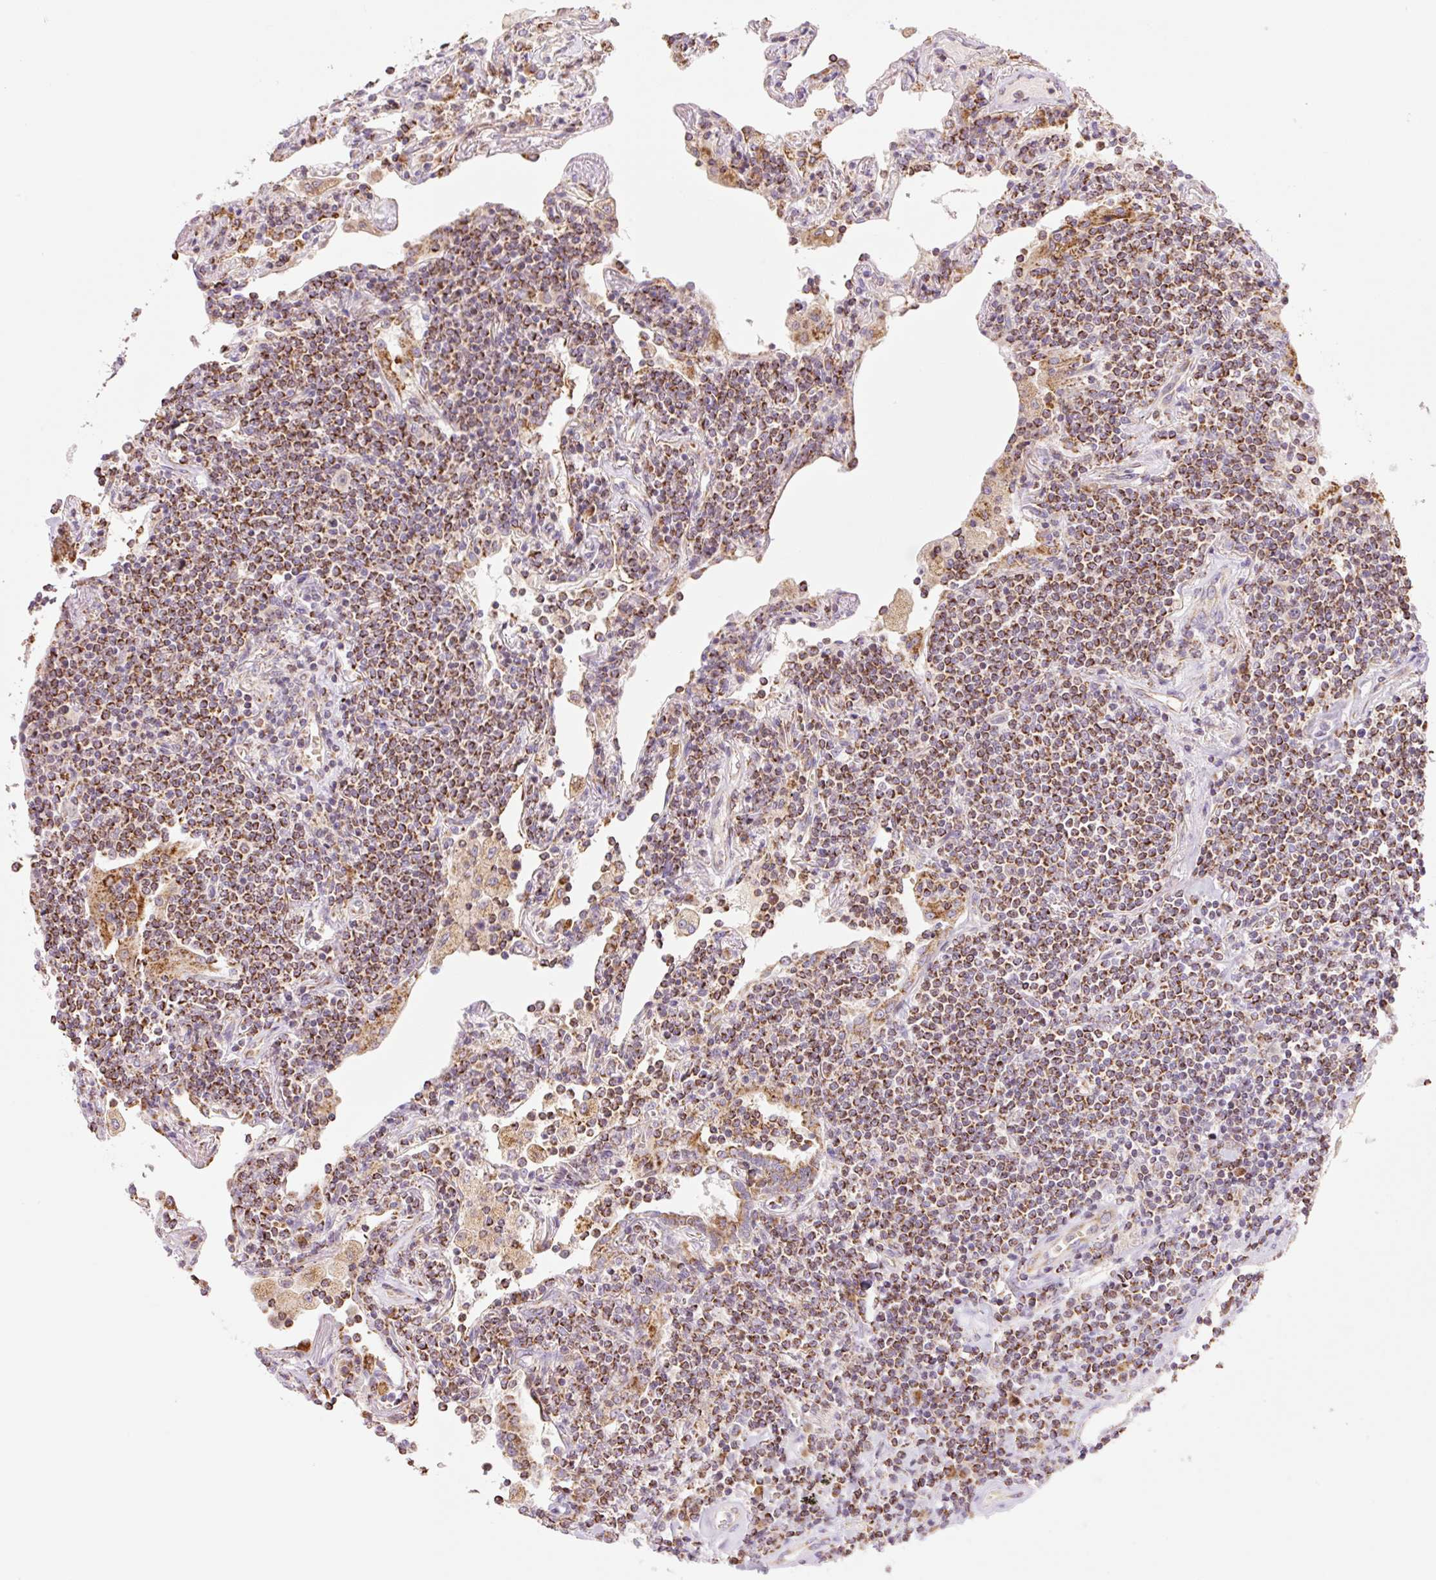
{"staining": {"intensity": "strong", "quantity": ">75%", "location": "cytoplasmic/membranous"}, "tissue": "lymphoma", "cell_type": "Tumor cells", "image_type": "cancer", "snomed": [{"axis": "morphology", "description": "Malignant lymphoma, non-Hodgkin's type, Low grade"}, {"axis": "topography", "description": "Lung"}], "caption": "Human lymphoma stained with a brown dye exhibits strong cytoplasmic/membranous positive staining in about >75% of tumor cells.", "gene": "GOSR2", "patient": {"sex": "female", "age": 71}}